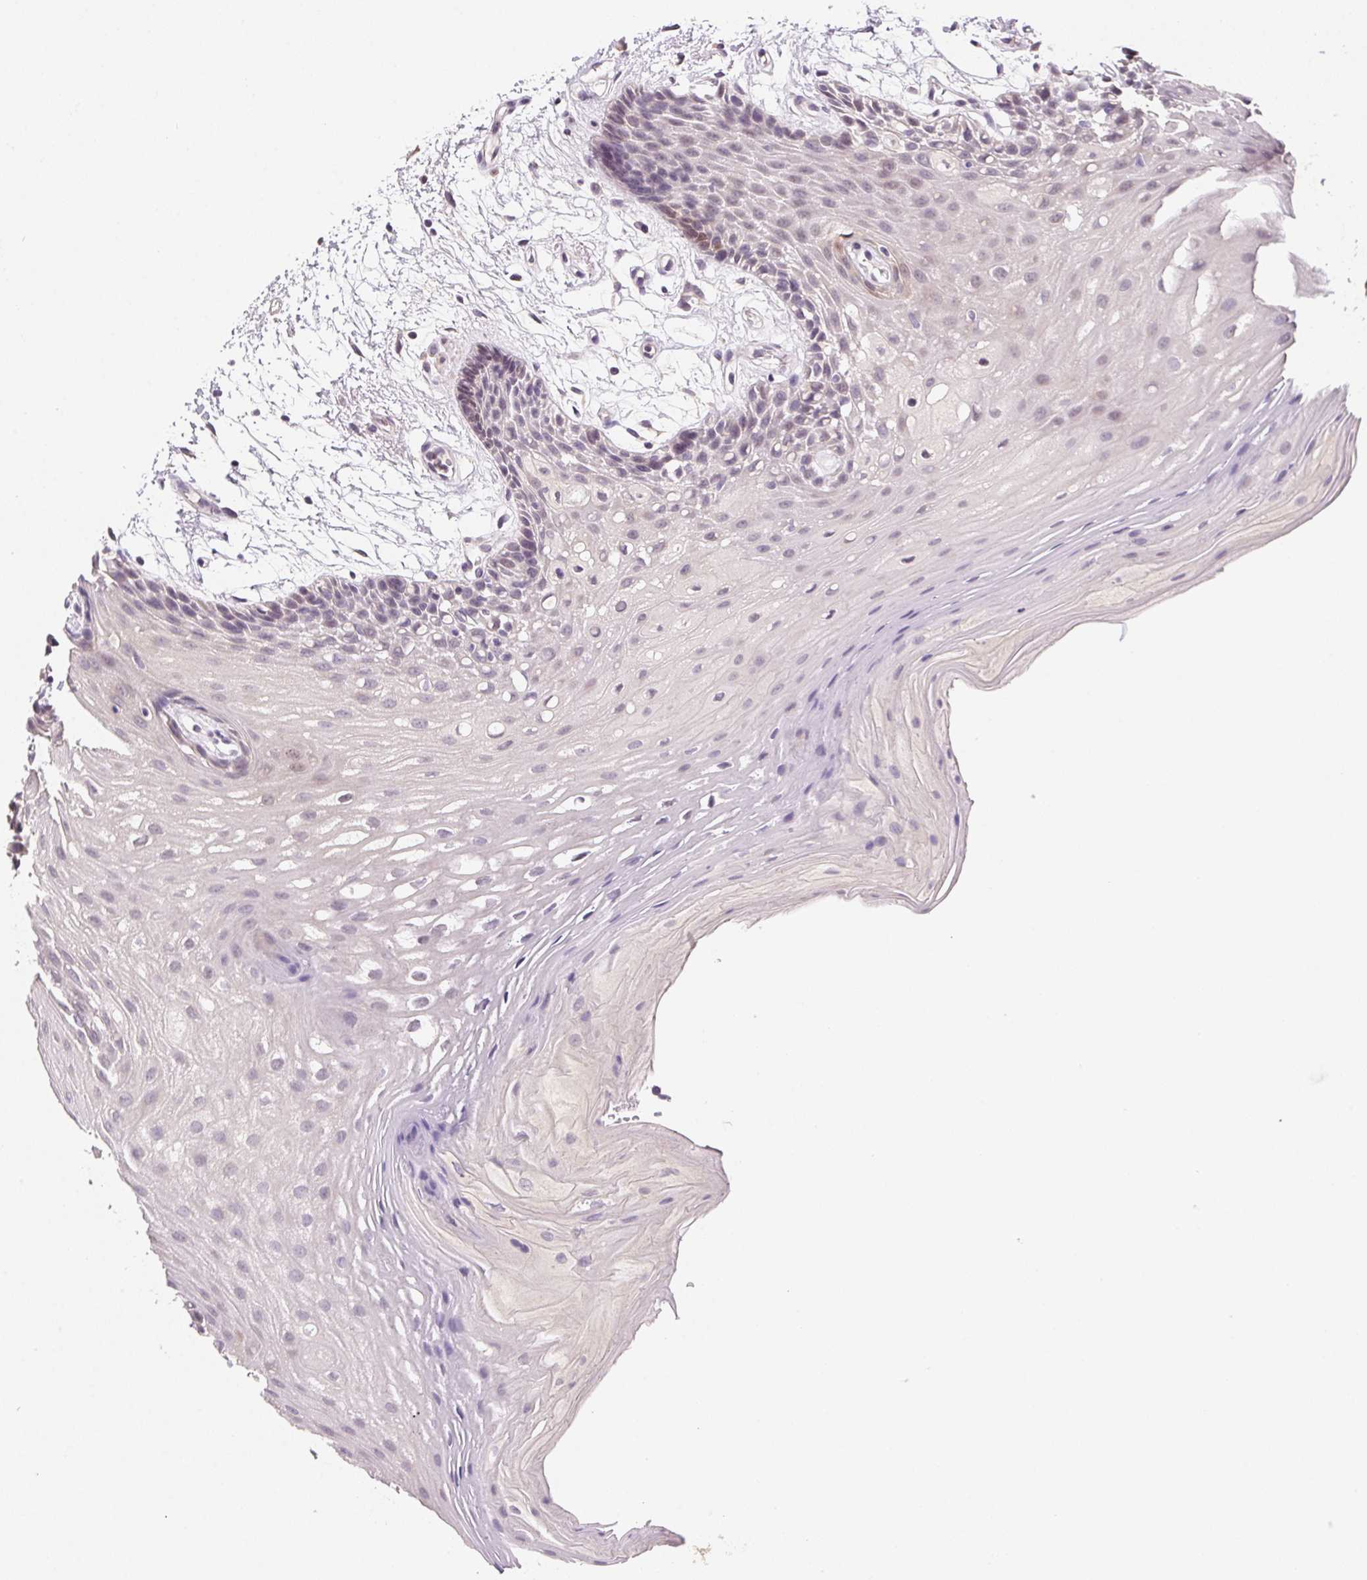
{"staining": {"intensity": "negative", "quantity": "none", "location": "none"}, "tissue": "oral mucosa", "cell_type": "Squamous epithelial cells", "image_type": "normal", "snomed": [{"axis": "morphology", "description": "Normal tissue, NOS"}, {"axis": "morphology", "description": "Squamous cell carcinoma, NOS"}, {"axis": "topography", "description": "Oral tissue"}, {"axis": "topography", "description": "Tounge, NOS"}, {"axis": "topography", "description": "Head-Neck"}], "caption": "A photomicrograph of oral mucosa stained for a protein displays no brown staining in squamous epithelial cells.", "gene": "ALDH8A1", "patient": {"sex": "male", "age": 62}}